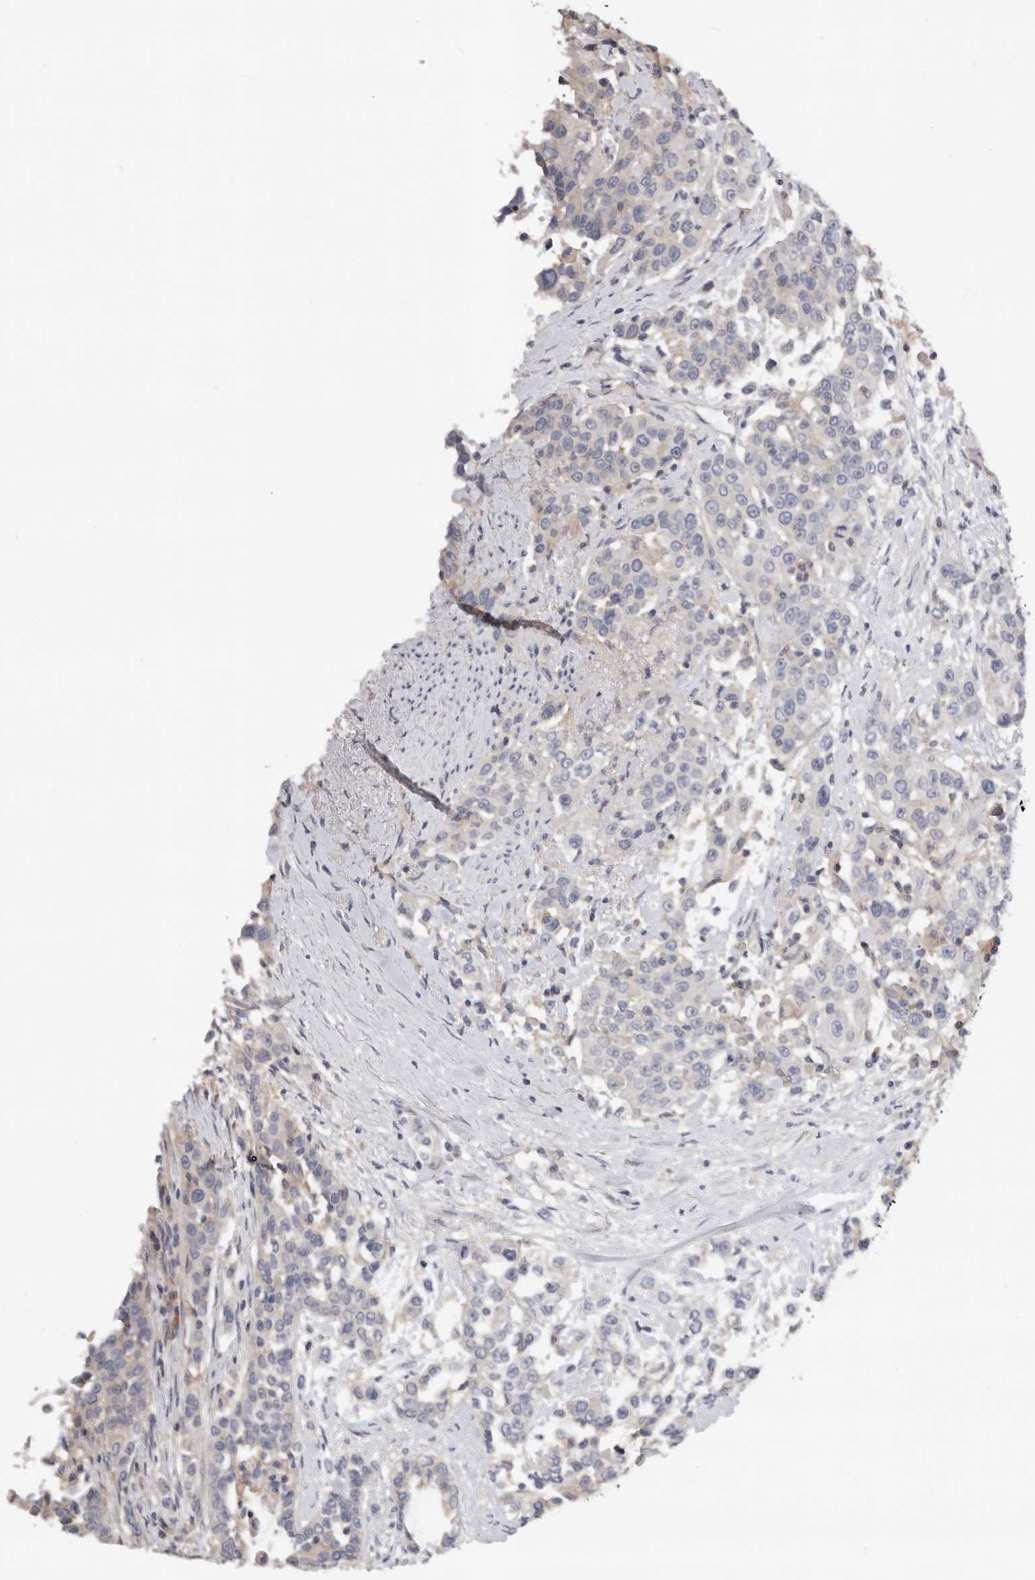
{"staining": {"intensity": "weak", "quantity": "<25%", "location": "cytoplasmic/membranous"}, "tissue": "urothelial cancer", "cell_type": "Tumor cells", "image_type": "cancer", "snomed": [{"axis": "morphology", "description": "Urothelial carcinoma, High grade"}, {"axis": "topography", "description": "Urinary bladder"}], "caption": "An immunohistochemistry histopathology image of urothelial carcinoma (high-grade) is shown. There is no staining in tumor cells of urothelial carcinoma (high-grade).", "gene": "WDTC1", "patient": {"sex": "female", "age": 80}}